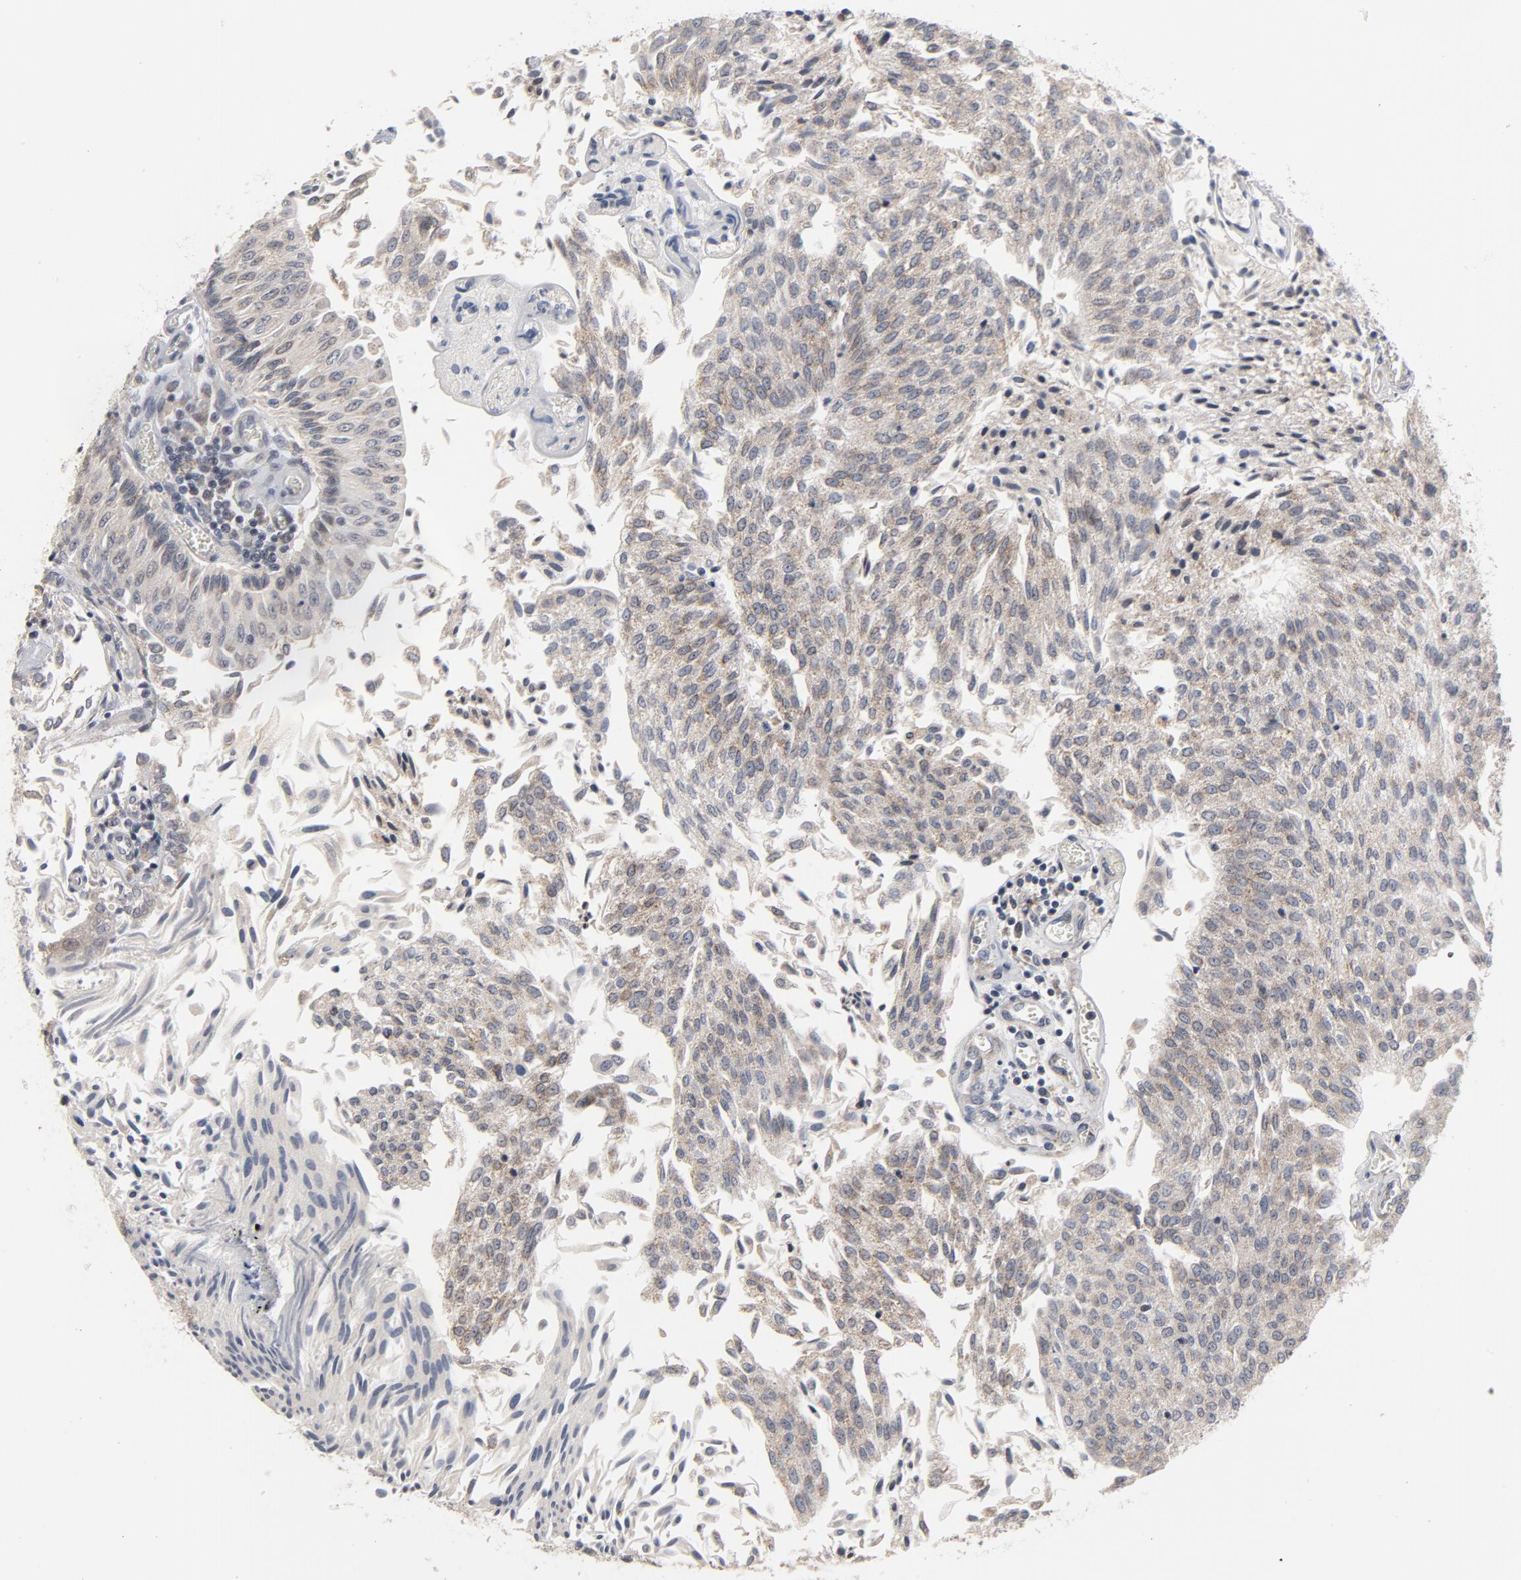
{"staining": {"intensity": "weak", "quantity": "<25%", "location": "cytoplasmic/membranous"}, "tissue": "urothelial cancer", "cell_type": "Tumor cells", "image_type": "cancer", "snomed": [{"axis": "morphology", "description": "Urothelial carcinoma, Low grade"}, {"axis": "topography", "description": "Urinary bladder"}], "caption": "Tumor cells are negative for brown protein staining in urothelial carcinoma (low-grade). (DAB immunohistochemistry (IHC) visualized using brightfield microscopy, high magnification).", "gene": "PPP1R1B", "patient": {"sex": "male", "age": 86}}